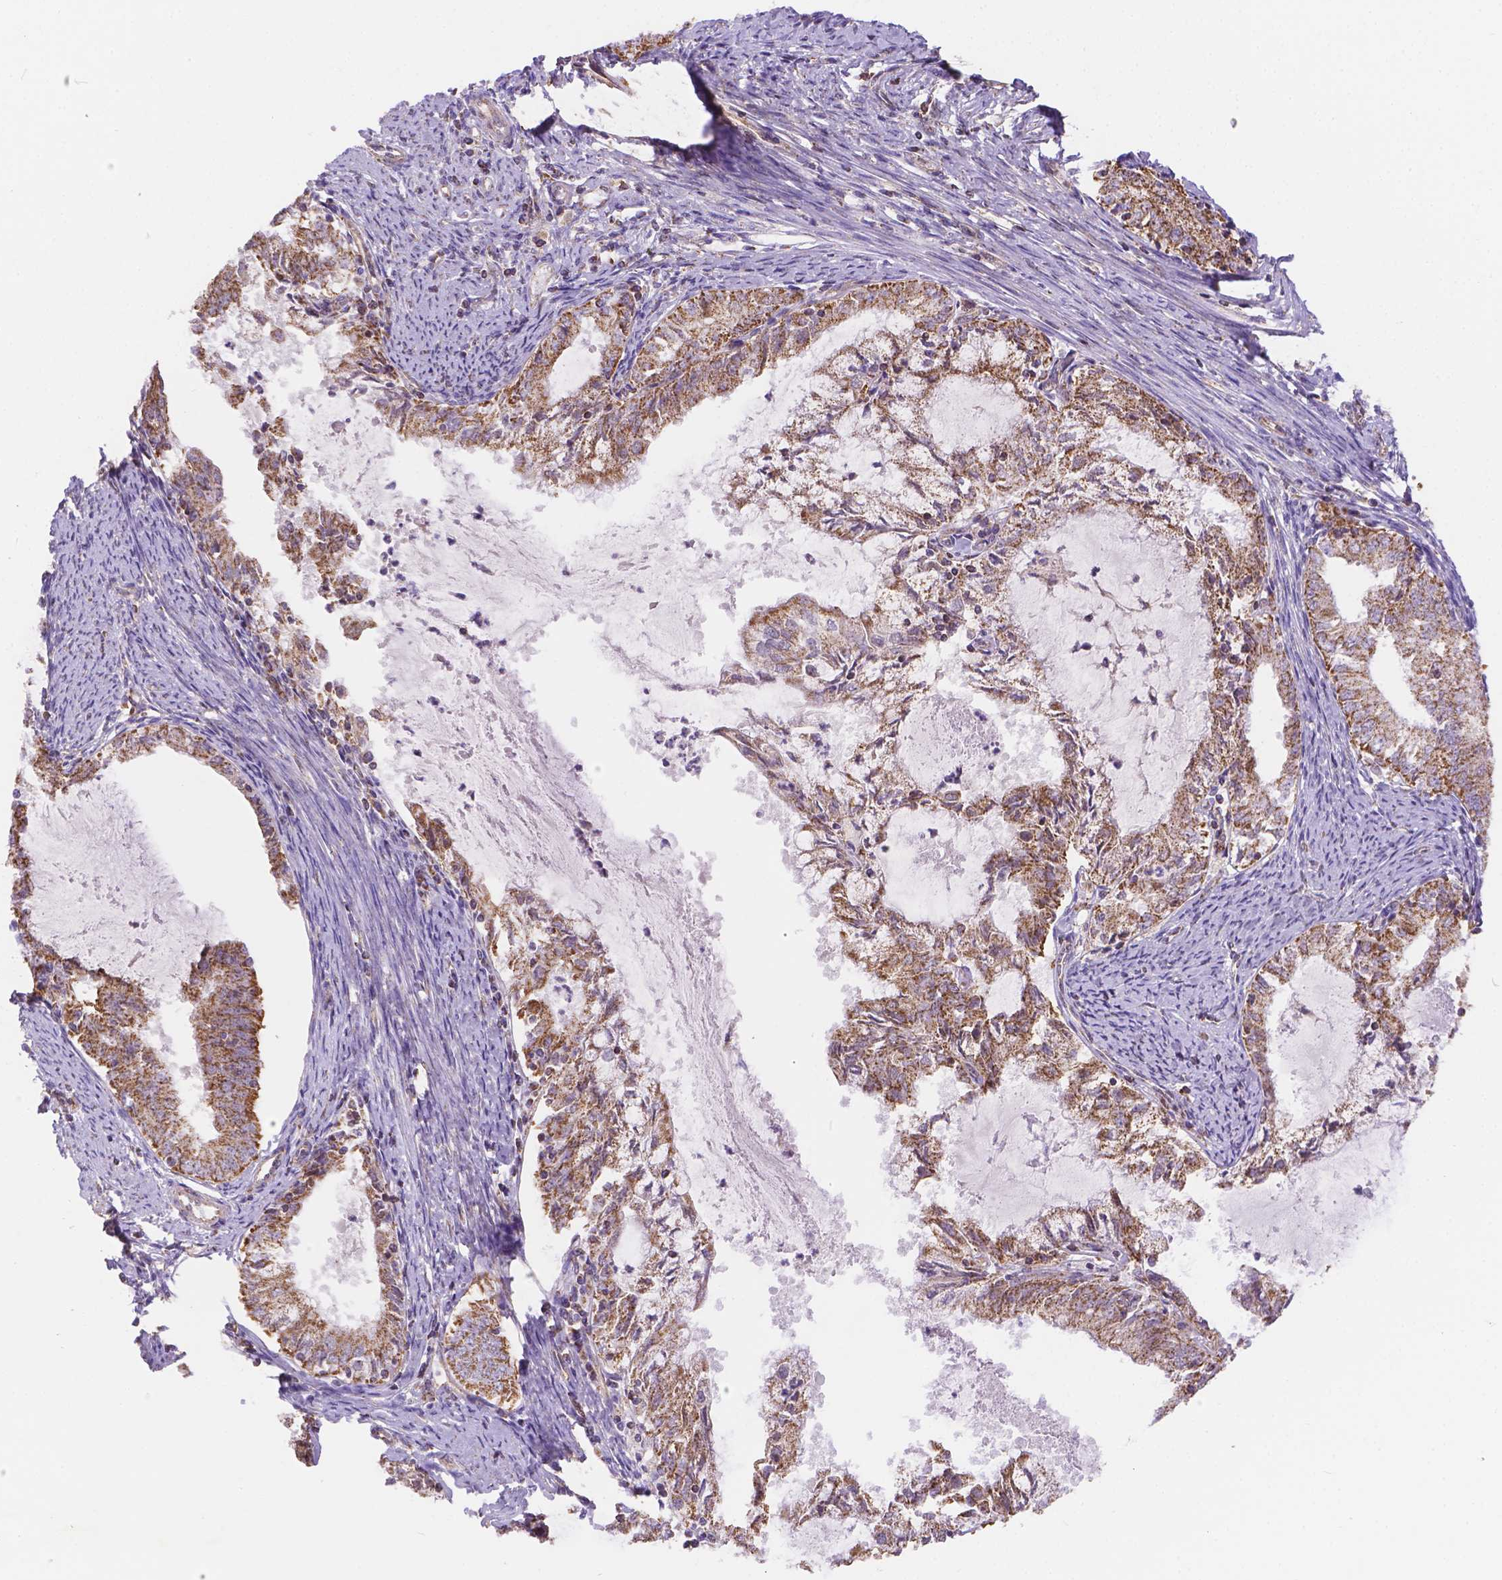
{"staining": {"intensity": "moderate", "quantity": ">75%", "location": "cytoplasmic/membranous"}, "tissue": "endometrial cancer", "cell_type": "Tumor cells", "image_type": "cancer", "snomed": [{"axis": "morphology", "description": "Adenocarcinoma, NOS"}, {"axis": "topography", "description": "Endometrium"}], "caption": "A high-resolution photomicrograph shows IHC staining of endometrial cancer, which exhibits moderate cytoplasmic/membranous positivity in about >75% of tumor cells. (Brightfield microscopy of DAB IHC at high magnification).", "gene": "CYYR1", "patient": {"sex": "female", "age": 57}}